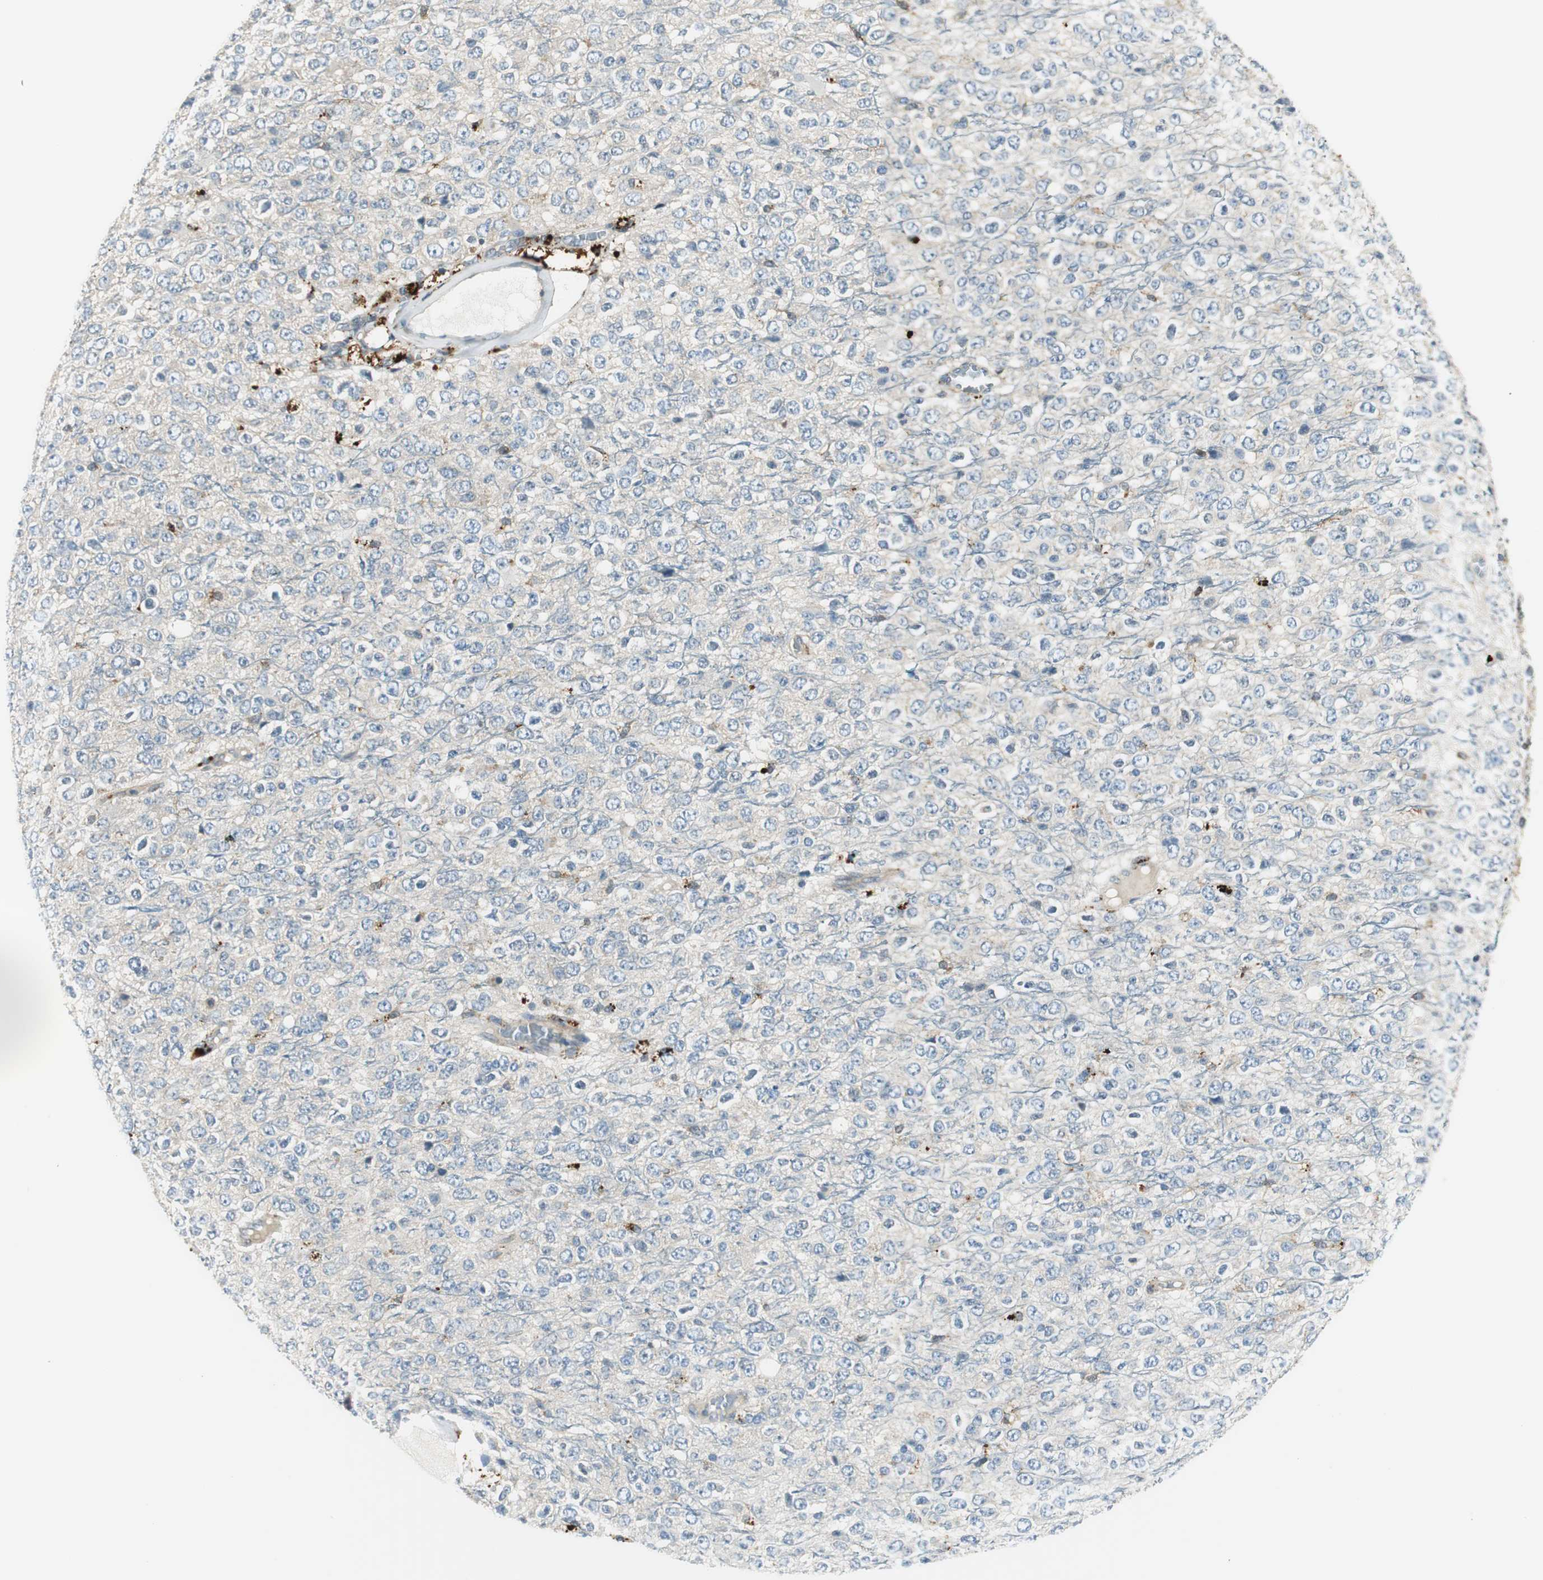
{"staining": {"intensity": "weak", "quantity": "<25%", "location": "cytoplasmic/membranous"}, "tissue": "glioma", "cell_type": "Tumor cells", "image_type": "cancer", "snomed": [{"axis": "morphology", "description": "Glioma, malignant, High grade"}, {"axis": "topography", "description": "pancreas cauda"}], "caption": "This photomicrograph is of glioma stained with immunohistochemistry (IHC) to label a protein in brown with the nuclei are counter-stained blue. There is no staining in tumor cells.", "gene": "NCK1", "patient": {"sex": "male", "age": 60}}